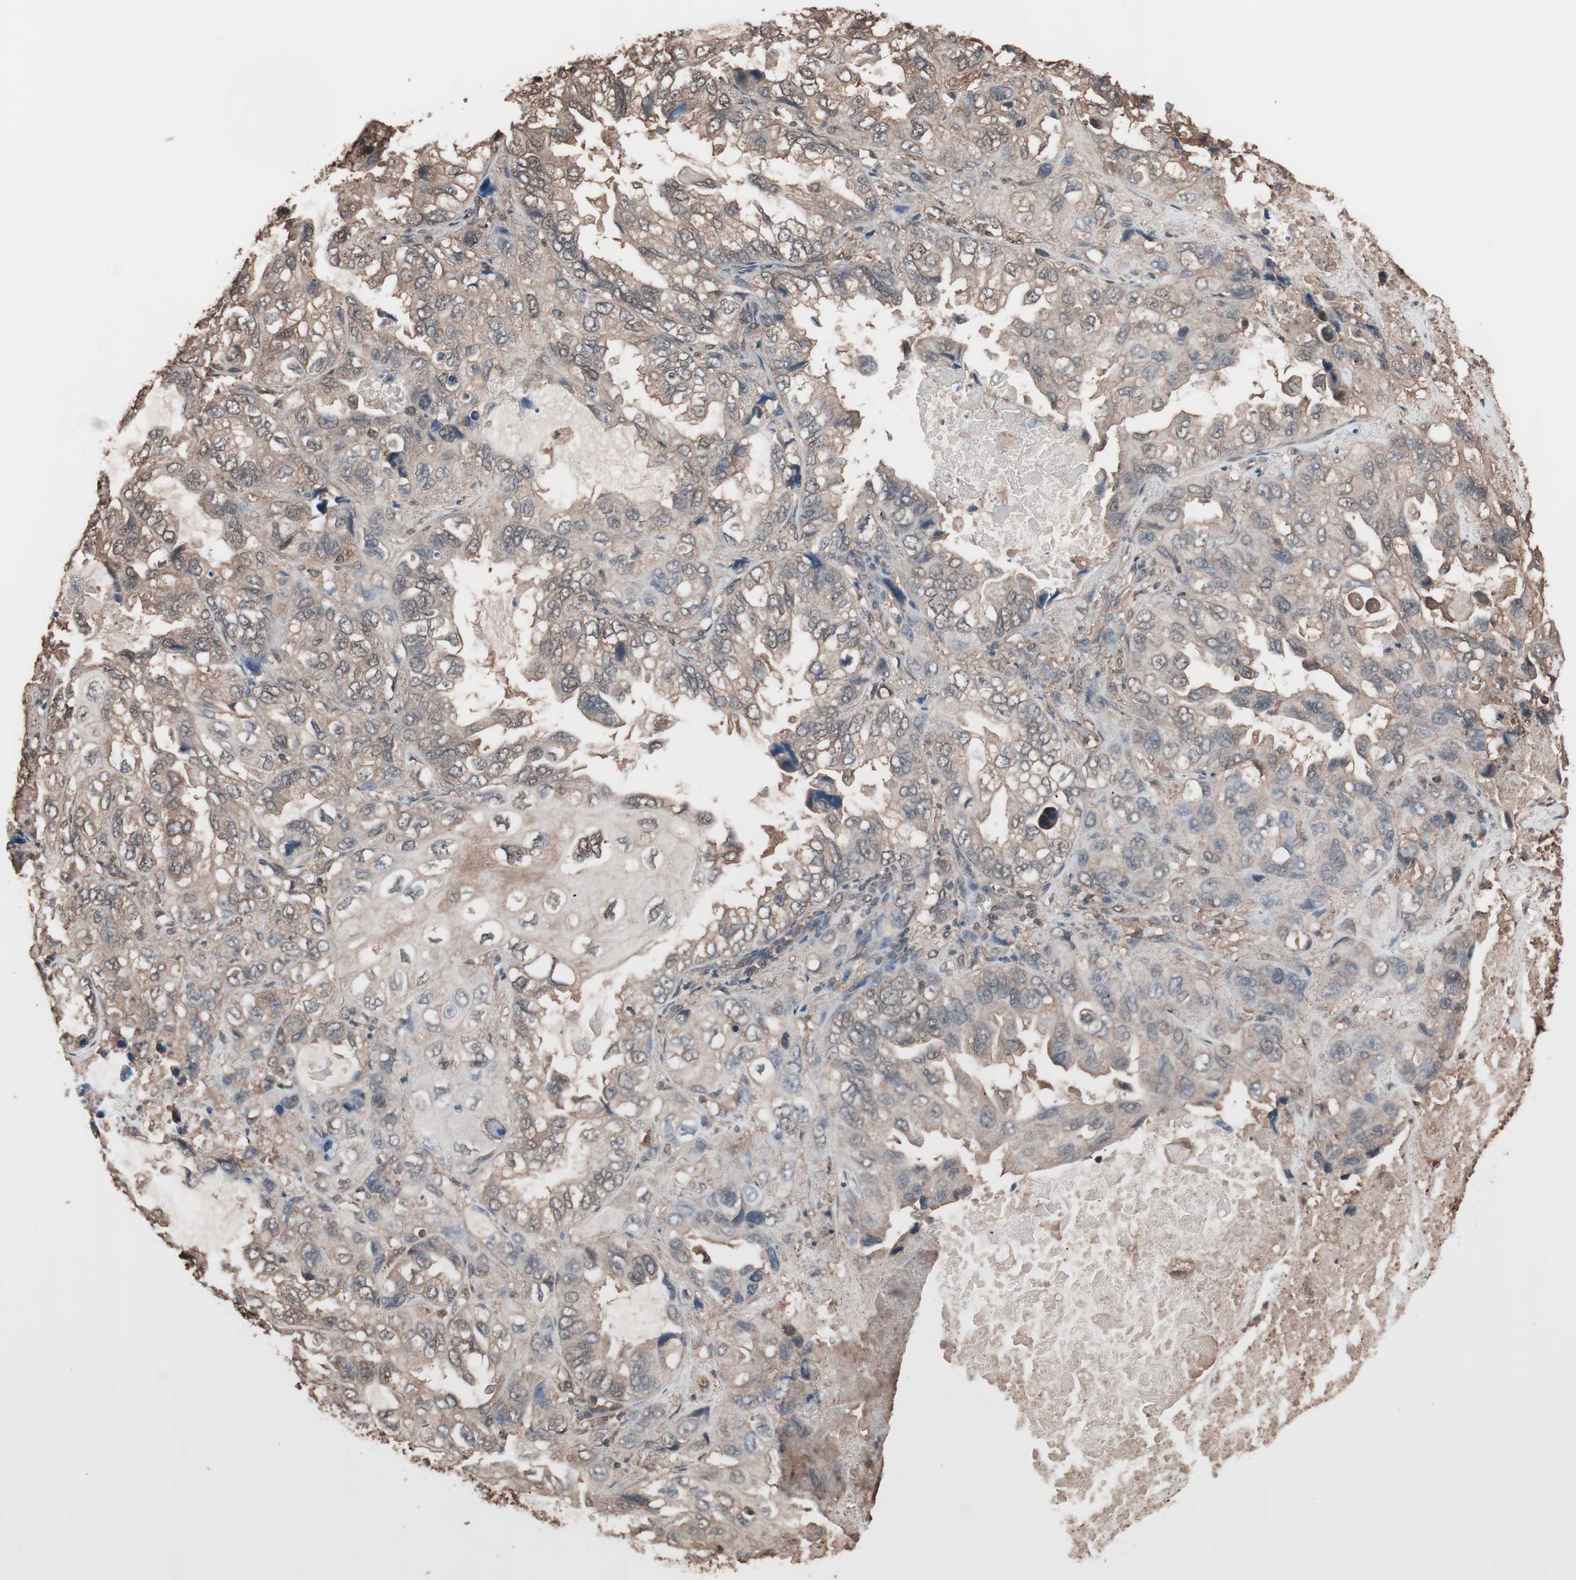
{"staining": {"intensity": "weak", "quantity": ">75%", "location": "cytoplasmic/membranous"}, "tissue": "lung cancer", "cell_type": "Tumor cells", "image_type": "cancer", "snomed": [{"axis": "morphology", "description": "Squamous cell carcinoma, NOS"}, {"axis": "topography", "description": "Lung"}], "caption": "Immunohistochemistry (DAB (3,3'-diaminobenzidine)) staining of human squamous cell carcinoma (lung) exhibits weak cytoplasmic/membranous protein expression in approximately >75% of tumor cells. The protein of interest is stained brown, and the nuclei are stained in blue (DAB (3,3'-diaminobenzidine) IHC with brightfield microscopy, high magnification).", "gene": "CALM2", "patient": {"sex": "female", "age": 73}}